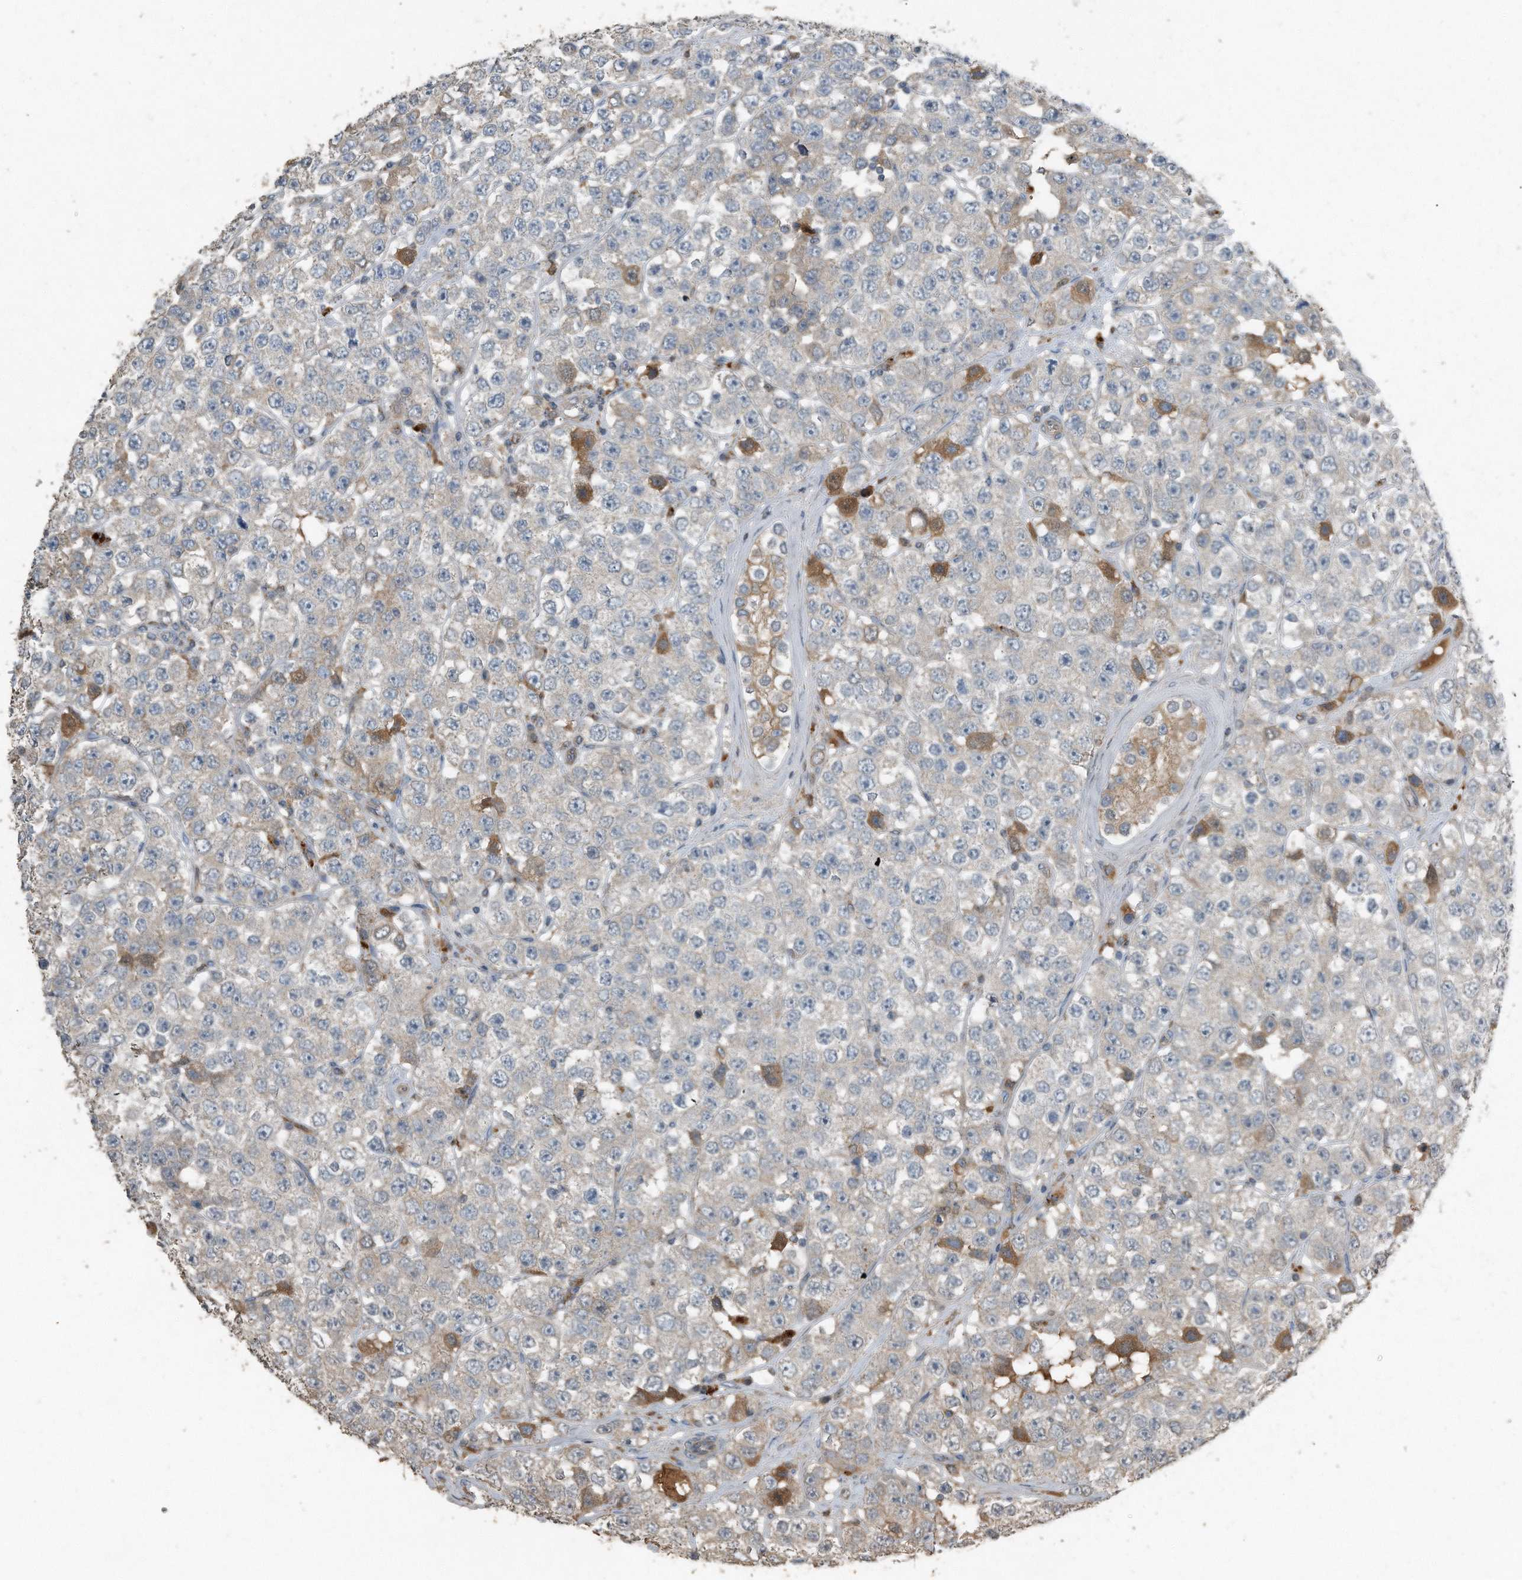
{"staining": {"intensity": "moderate", "quantity": "<25%", "location": "cytoplasmic/membranous"}, "tissue": "testis cancer", "cell_type": "Tumor cells", "image_type": "cancer", "snomed": [{"axis": "morphology", "description": "Seminoma, NOS"}, {"axis": "topography", "description": "Testis"}], "caption": "Testis cancer was stained to show a protein in brown. There is low levels of moderate cytoplasmic/membranous positivity in approximately <25% of tumor cells.", "gene": "C9", "patient": {"sex": "male", "age": 28}}